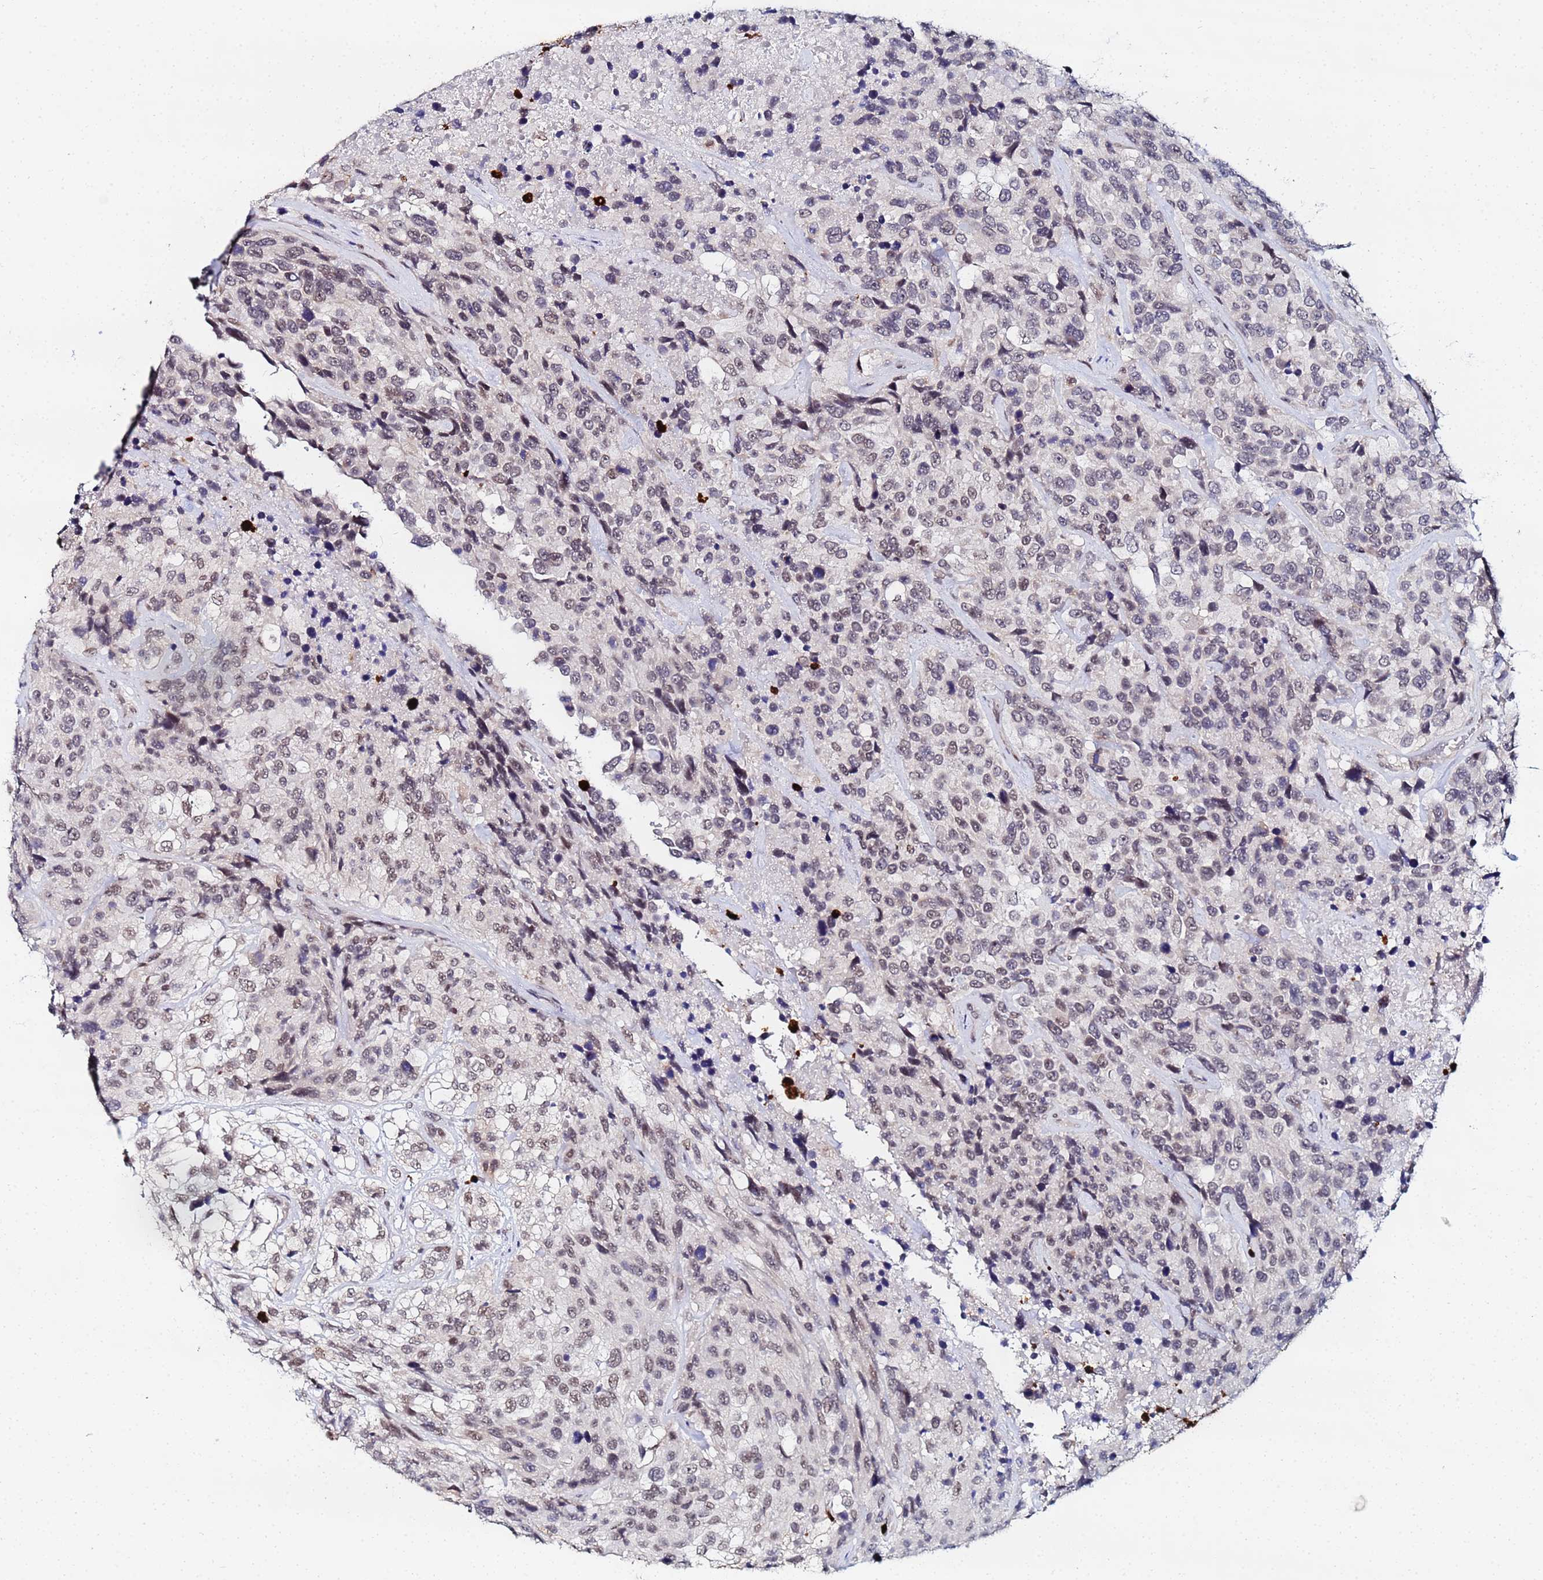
{"staining": {"intensity": "weak", "quantity": "25%-75%", "location": "nuclear"}, "tissue": "urothelial cancer", "cell_type": "Tumor cells", "image_type": "cancer", "snomed": [{"axis": "morphology", "description": "Urothelial carcinoma, High grade"}, {"axis": "topography", "description": "Urinary bladder"}], "caption": "A brown stain highlights weak nuclear staining of a protein in human high-grade urothelial carcinoma tumor cells.", "gene": "MTCL1", "patient": {"sex": "male", "age": 56}}